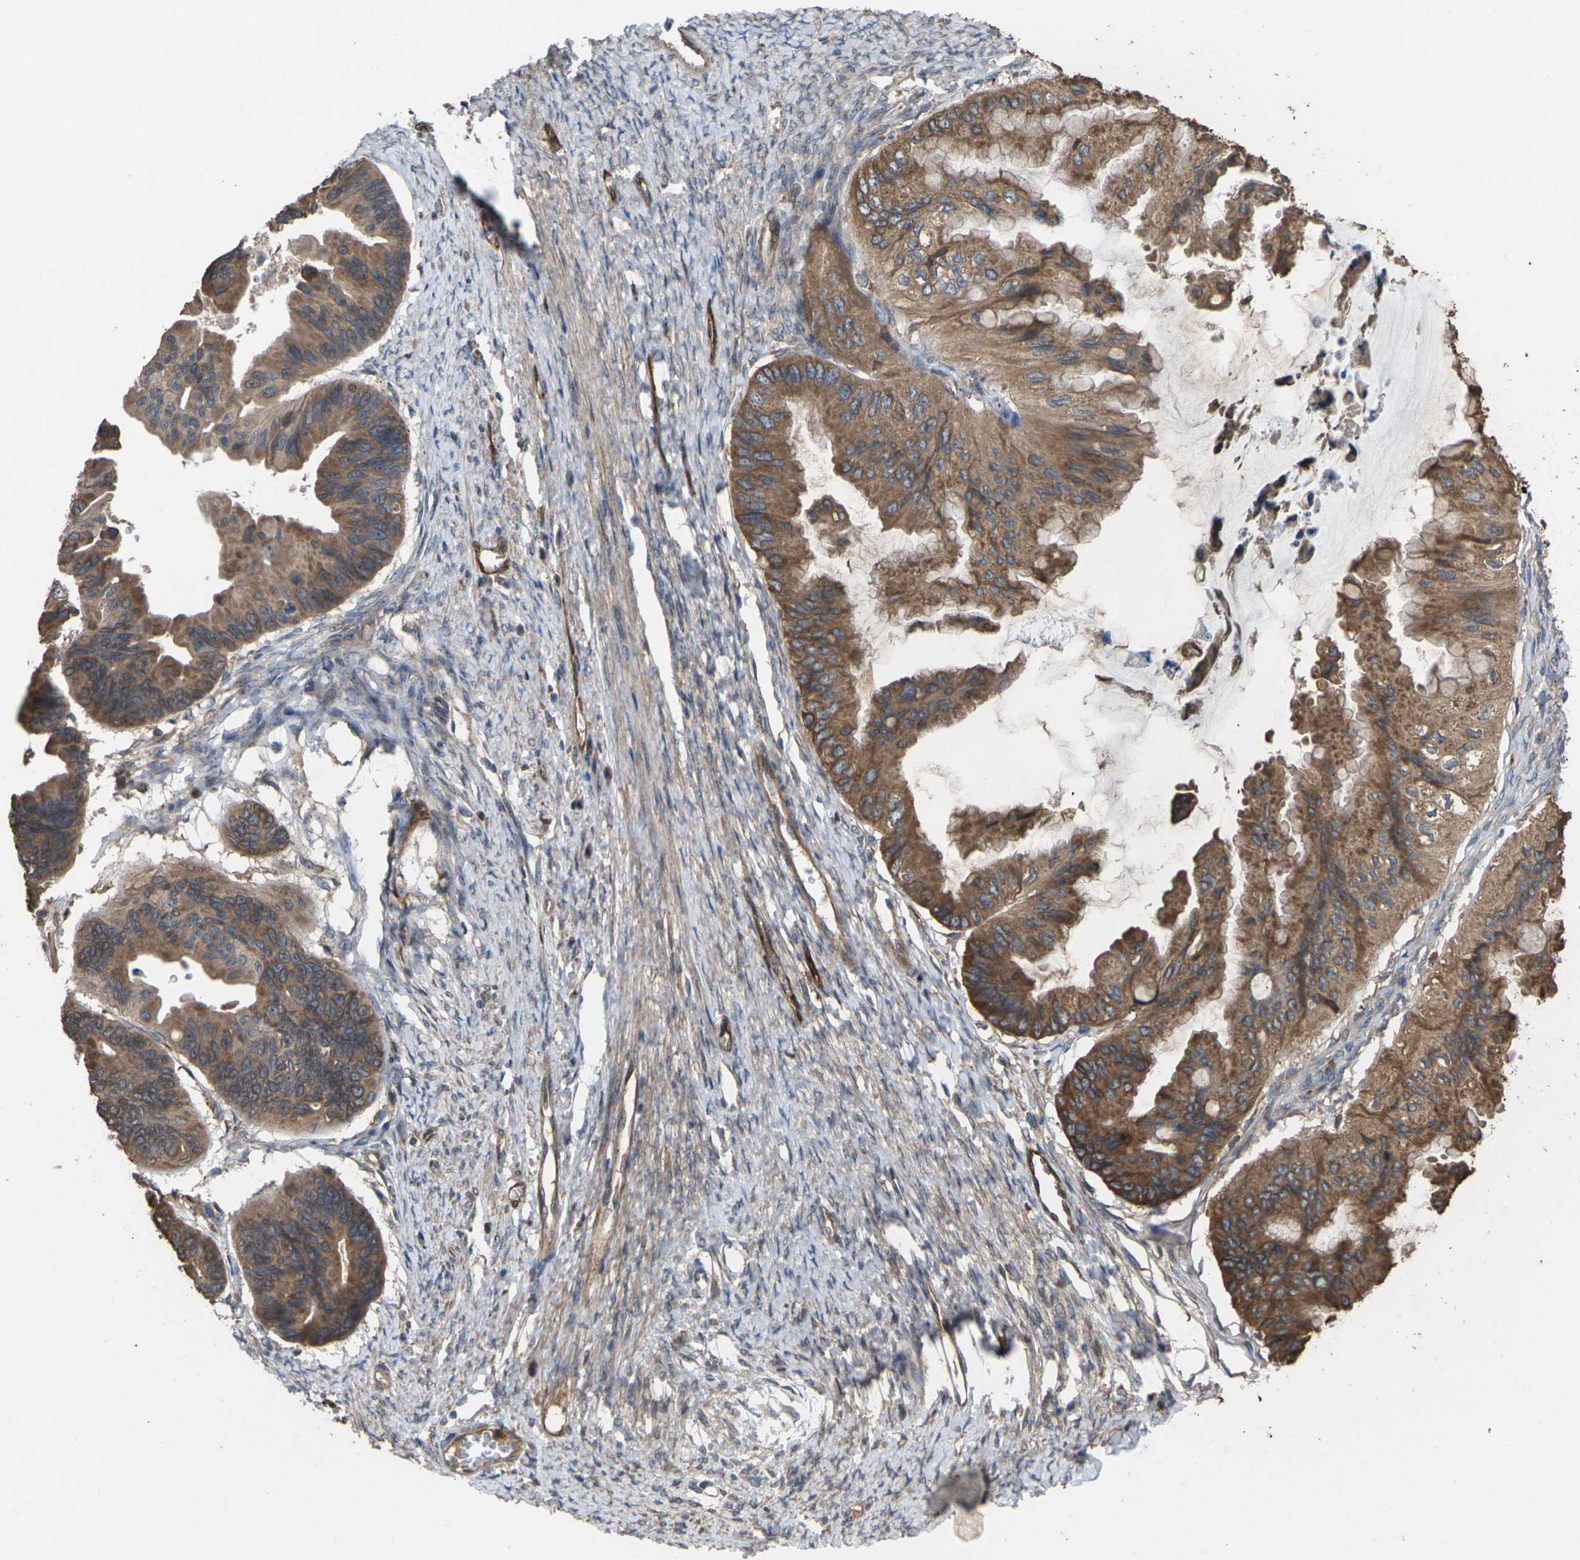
{"staining": {"intensity": "moderate", "quantity": ">75%", "location": "cytoplasmic/membranous"}, "tissue": "ovarian cancer", "cell_type": "Tumor cells", "image_type": "cancer", "snomed": [{"axis": "morphology", "description": "Cystadenocarcinoma, mucinous, NOS"}, {"axis": "topography", "description": "Ovary"}], "caption": "Ovarian cancer stained with a protein marker shows moderate staining in tumor cells.", "gene": "TIAM1", "patient": {"sex": "female", "age": 61}}